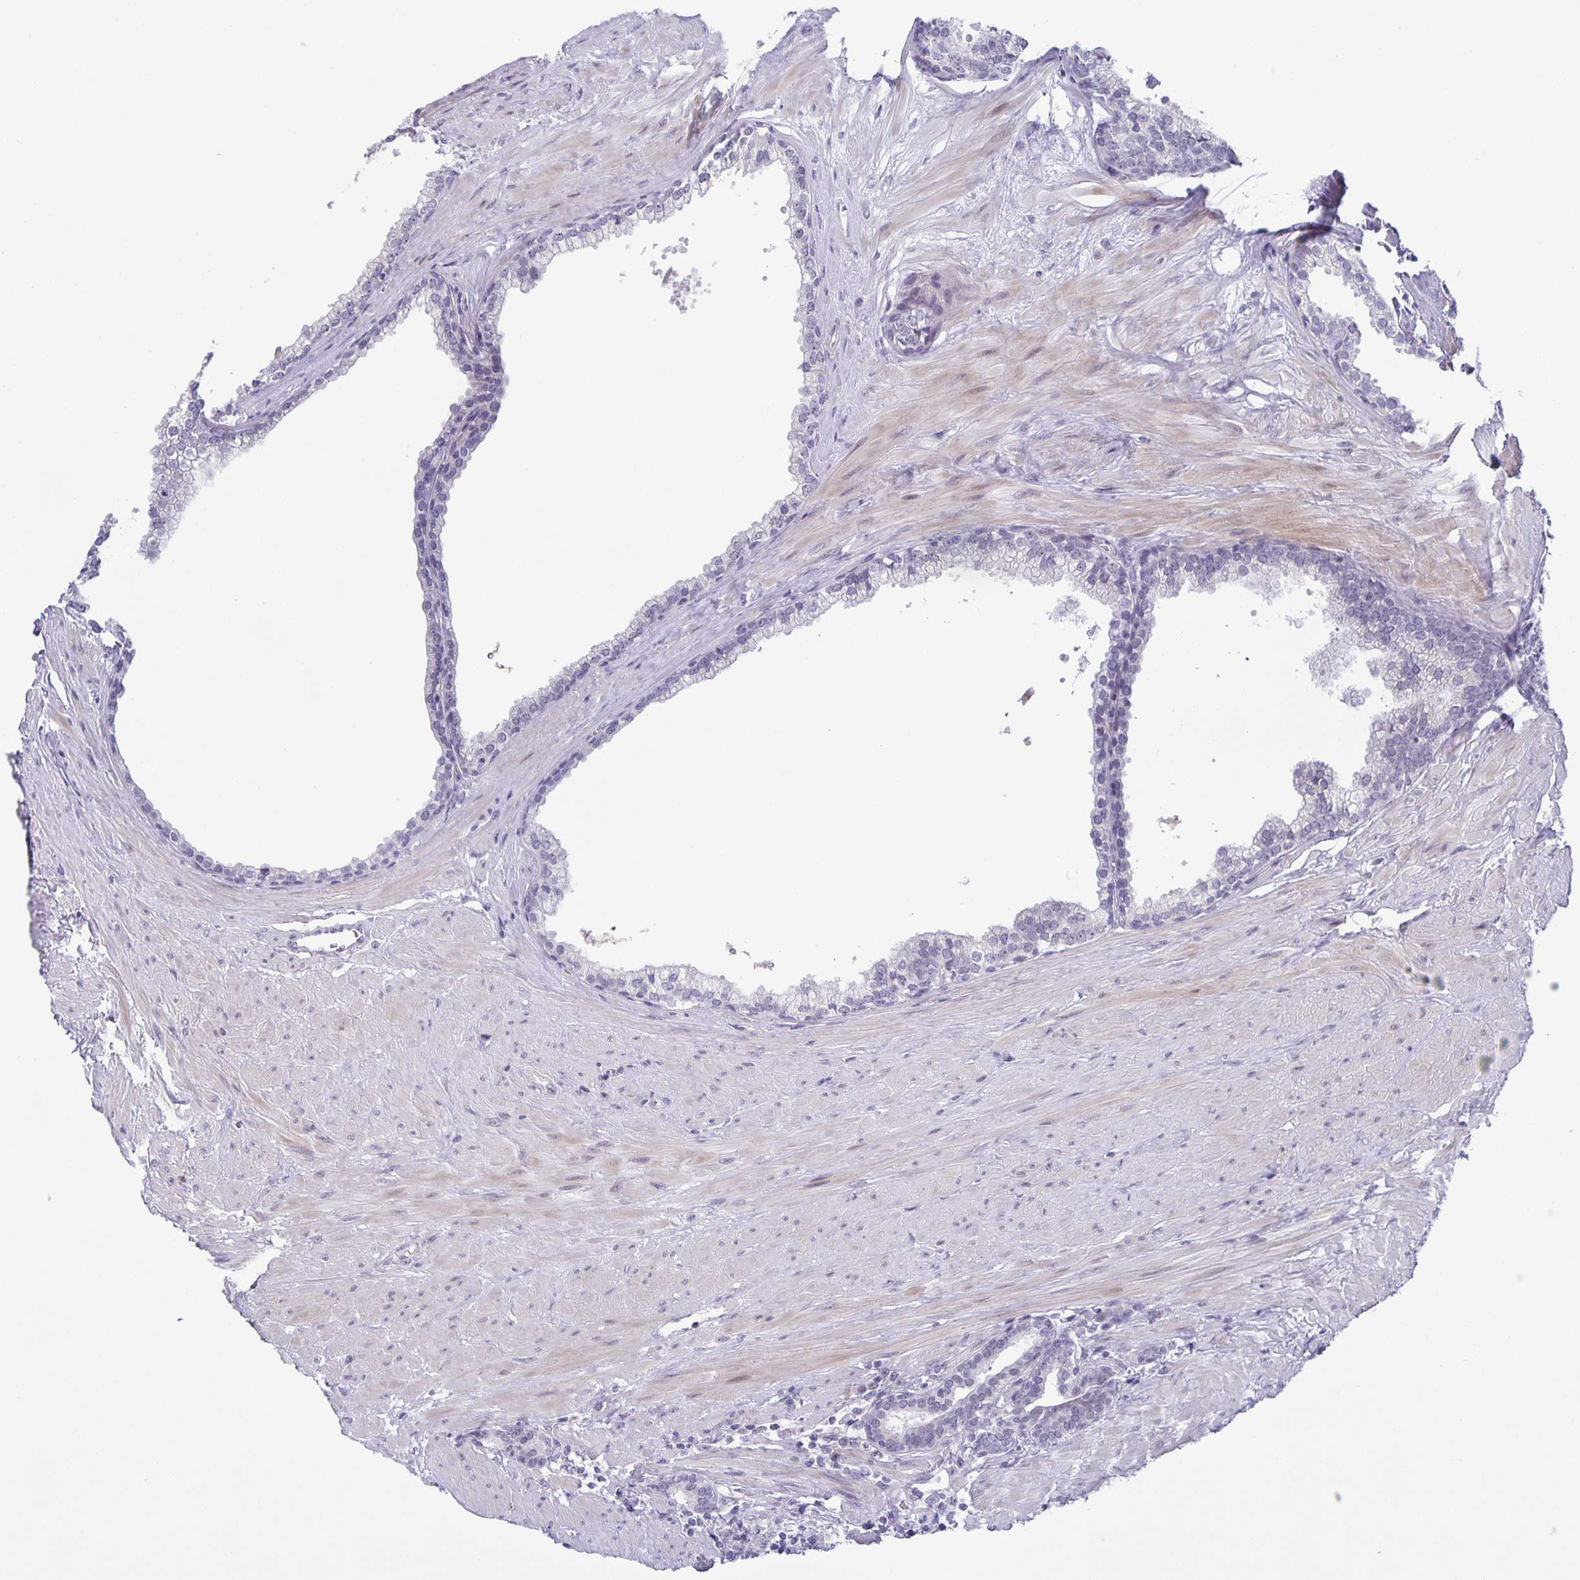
{"staining": {"intensity": "negative", "quantity": "none", "location": "none"}, "tissue": "prostate", "cell_type": "Glandular cells", "image_type": "normal", "snomed": [{"axis": "morphology", "description": "Normal tissue, NOS"}, {"axis": "topography", "description": "Prostate"}, {"axis": "topography", "description": "Peripheral nerve tissue"}], "caption": "High magnification brightfield microscopy of normal prostate stained with DAB (brown) and counterstained with hematoxylin (blue): glandular cells show no significant positivity. (DAB IHC with hematoxylin counter stain).", "gene": "PHRF1", "patient": {"sex": "male", "age": 55}}